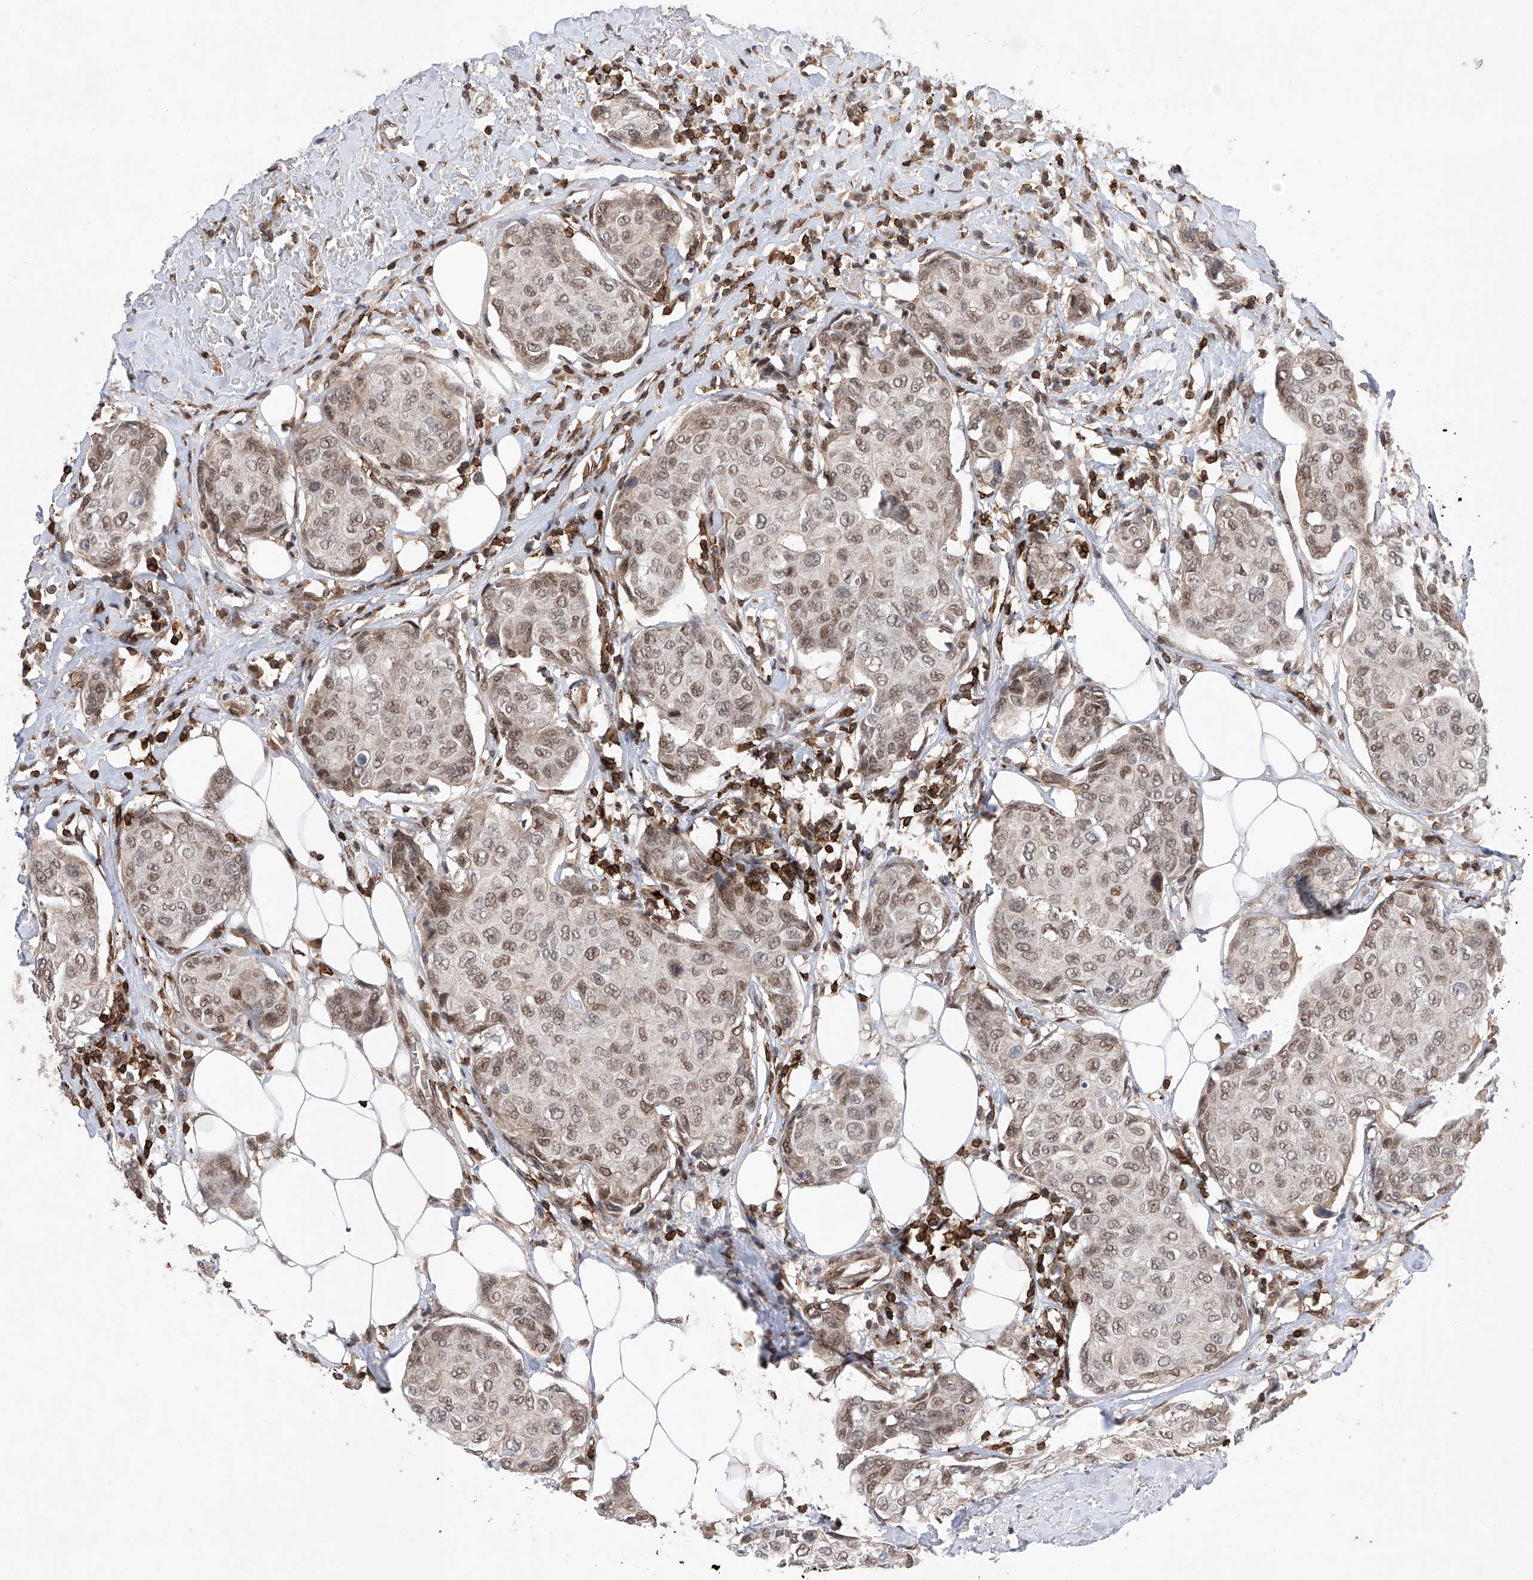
{"staining": {"intensity": "moderate", "quantity": "25%-75%", "location": "nuclear"}, "tissue": "breast cancer", "cell_type": "Tumor cells", "image_type": "cancer", "snomed": [{"axis": "morphology", "description": "Duct carcinoma"}, {"axis": "topography", "description": "Breast"}], "caption": "DAB immunohistochemical staining of breast cancer (invasive ductal carcinoma) displays moderate nuclear protein positivity in approximately 25%-75% of tumor cells.", "gene": "ZNF280D", "patient": {"sex": "female", "age": 80}}